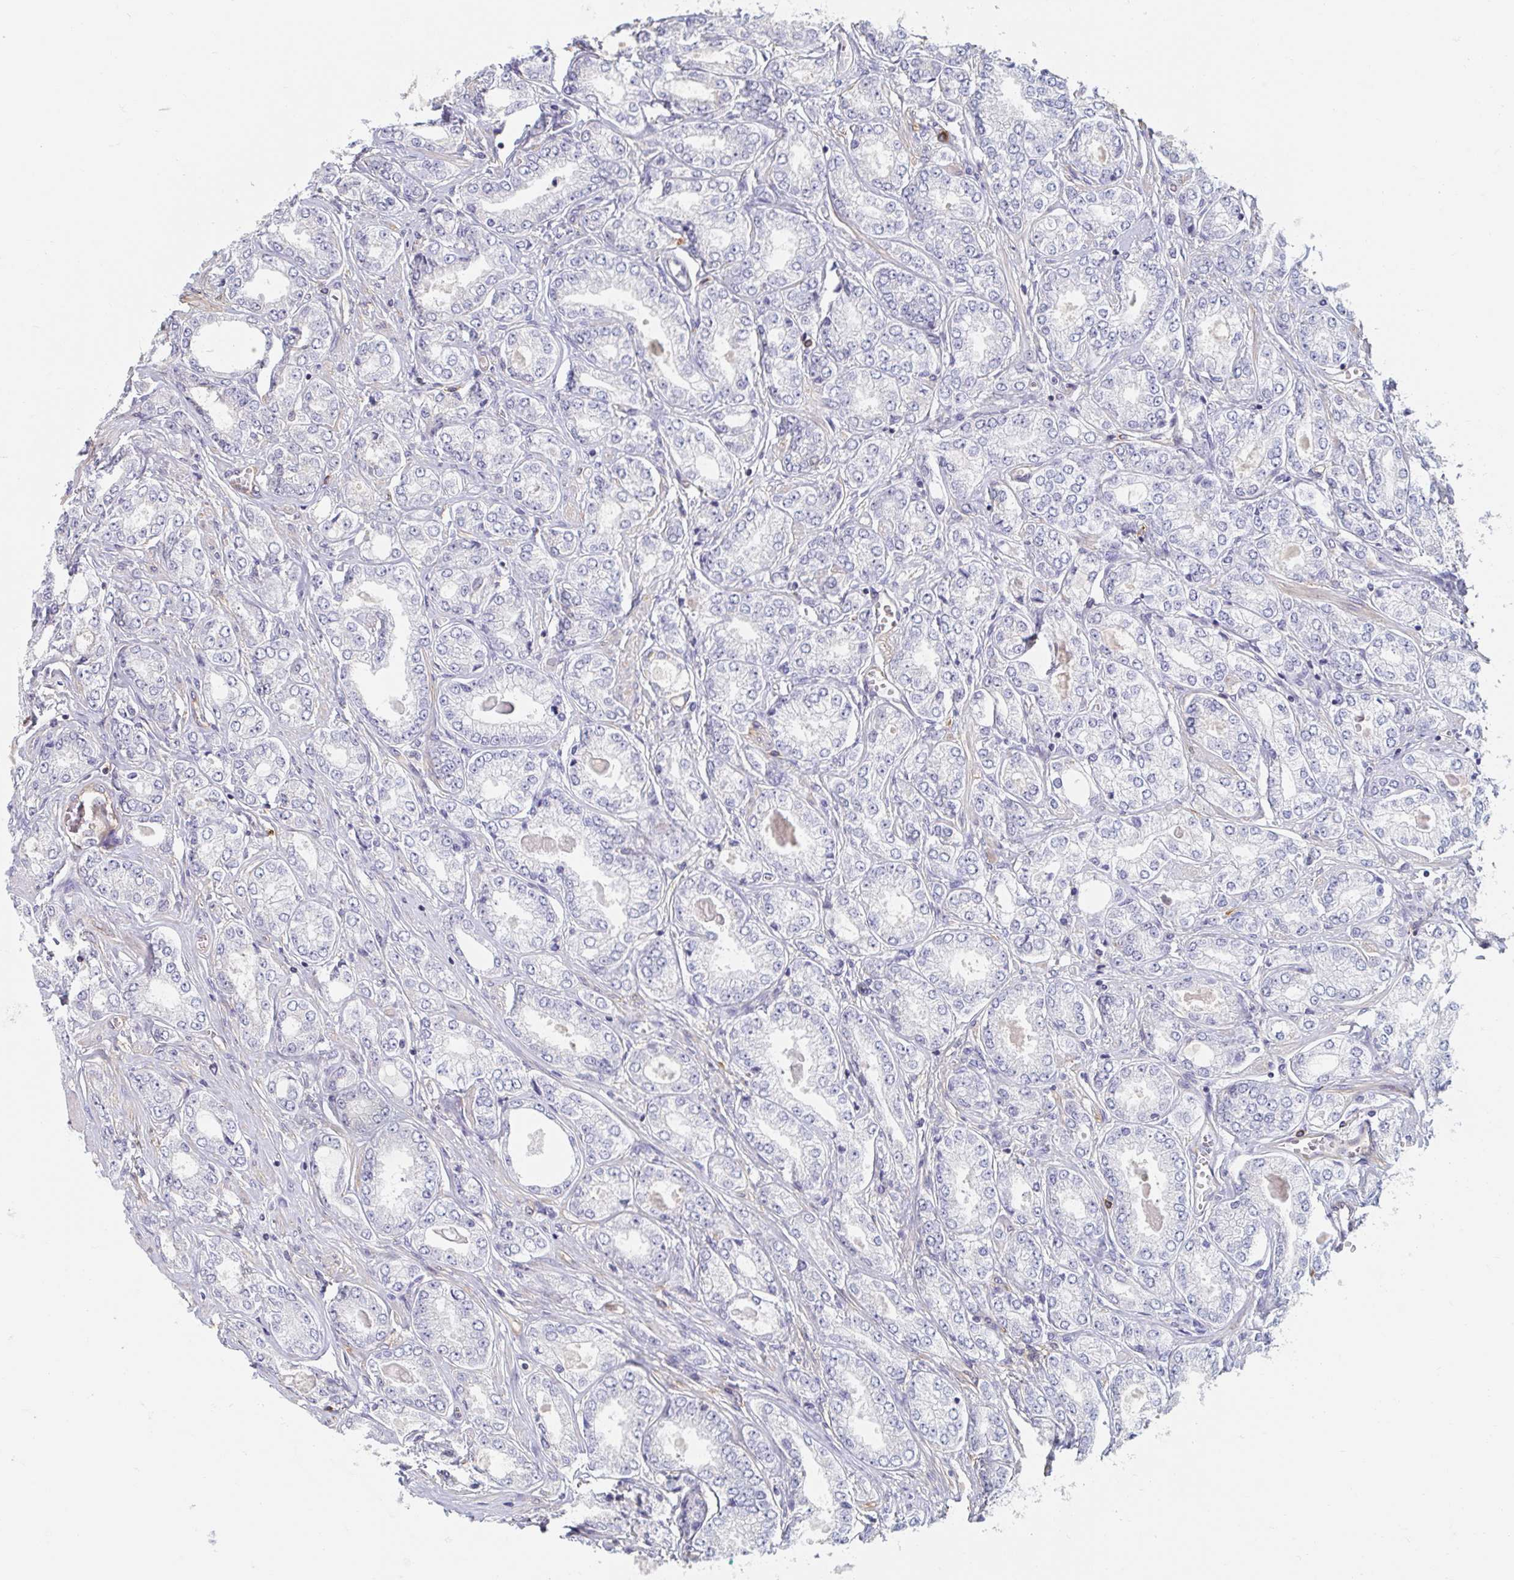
{"staining": {"intensity": "negative", "quantity": "none", "location": "none"}, "tissue": "prostate cancer", "cell_type": "Tumor cells", "image_type": "cancer", "snomed": [{"axis": "morphology", "description": "Adenocarcinoma, High grade"}, {"axis": "topography", "description": "Prostate"}], "caption": "A histopathology image of prostate cancer (high-grade adenocarcinoma) stained for a protein shows no brown staining in tumor cells.", "gene": "MYLK2", "patient": {"sex": "male", "age": 68}}